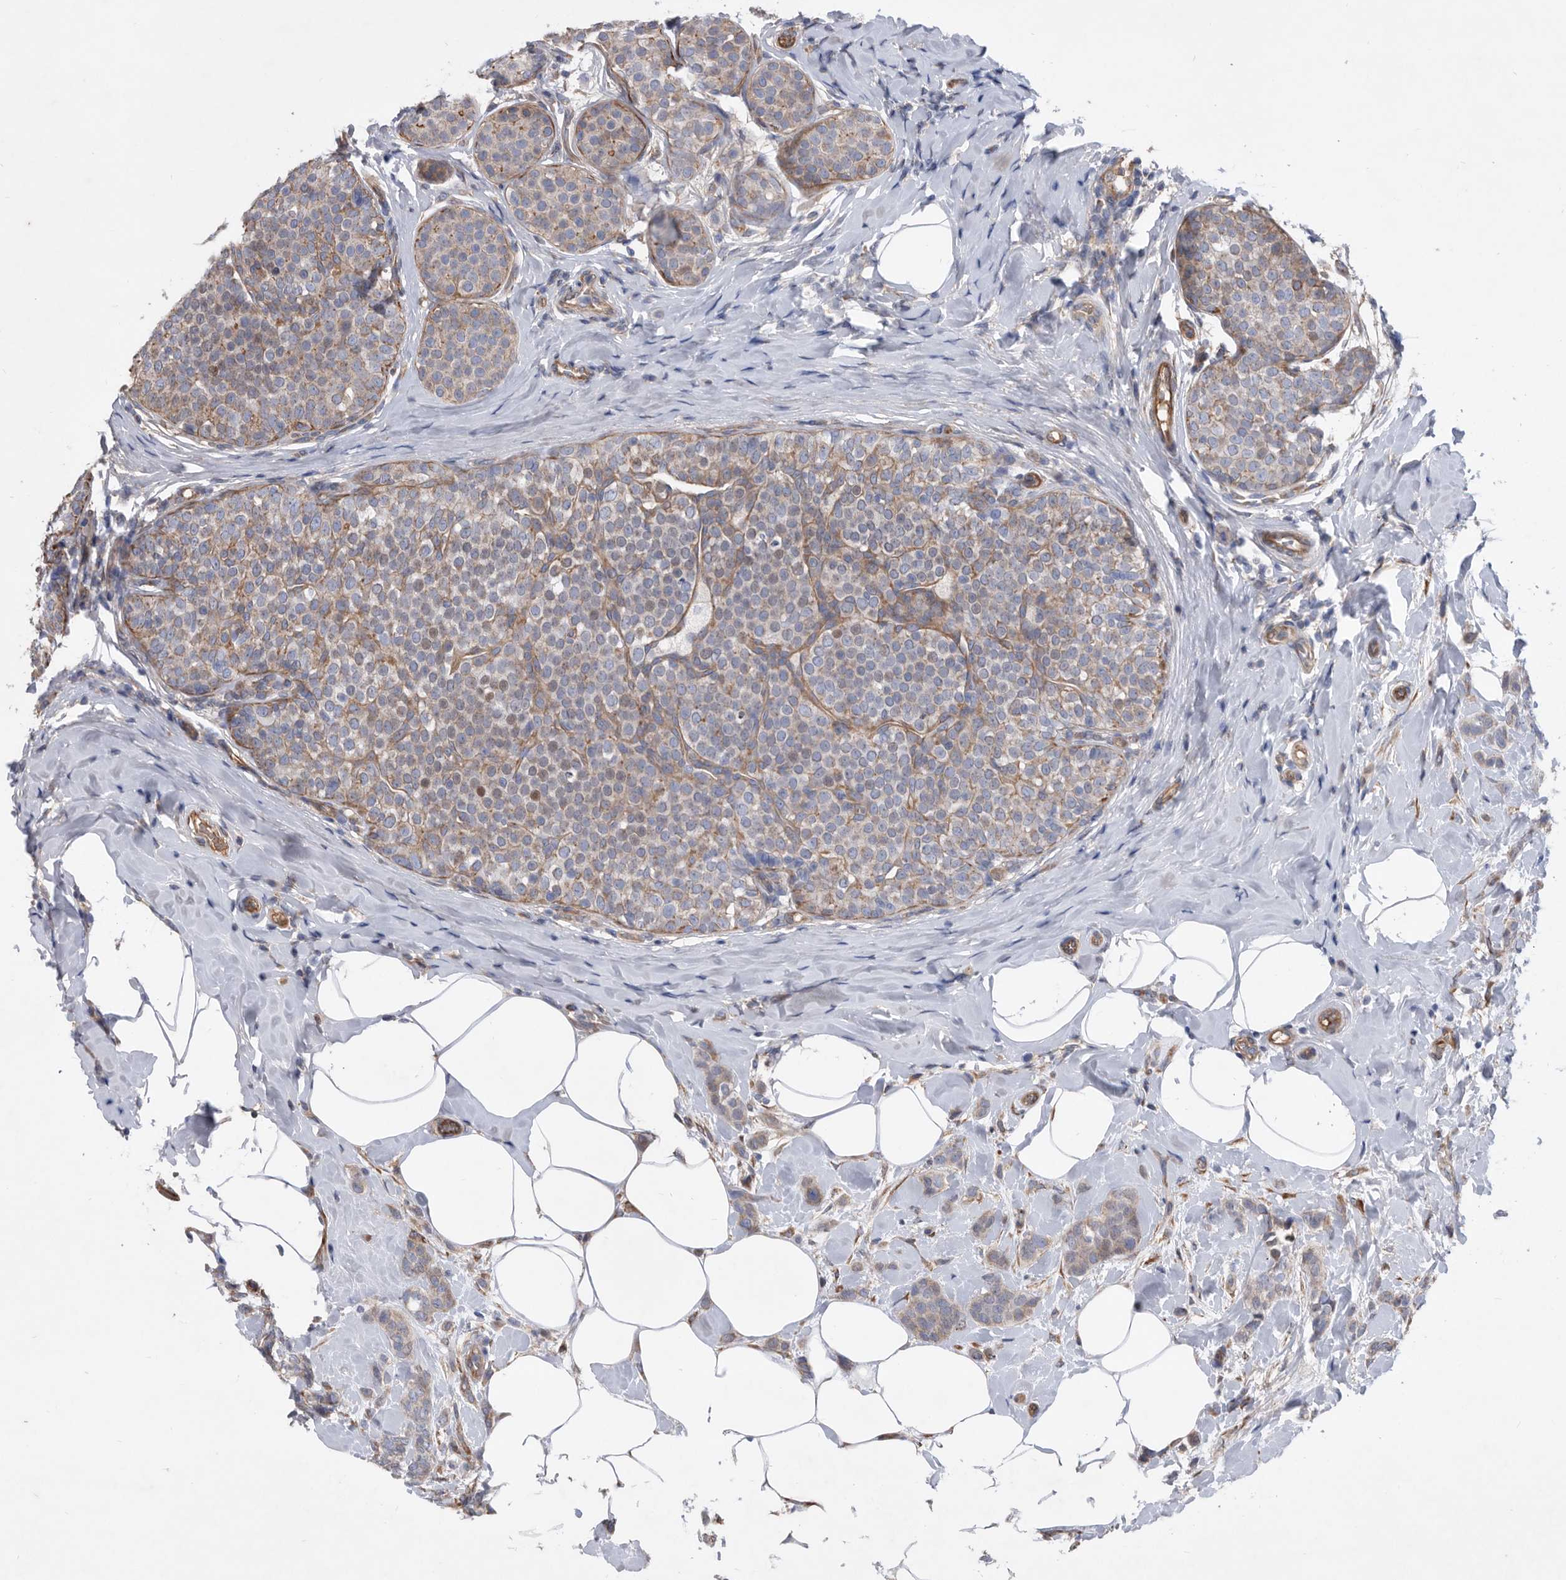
{"staining": {"intensity": "weak", "quantity": ">75%", "location": "cytoplasmic/membranous"}, "tissue": "breast cancer", "cell_type": "Tumor cells", "image_type": "cancer", "snomed": [{"axis": "morphology", "description": "Lobular carcinoma, in situ"}, {"axis": "morphology", "description": "Lobular carcinoma"}, {"axis": "topography", "description": "Breast"}], "caption": "Breast cancer (lobular carcinoma) was stained to show a protein in brown. There is low levels of weak cytoplasmic/membranous staining in approximately >75% of tumor cells.", "gene": "ATP13A3", "patient": {"sex": "female", "age": 41}}